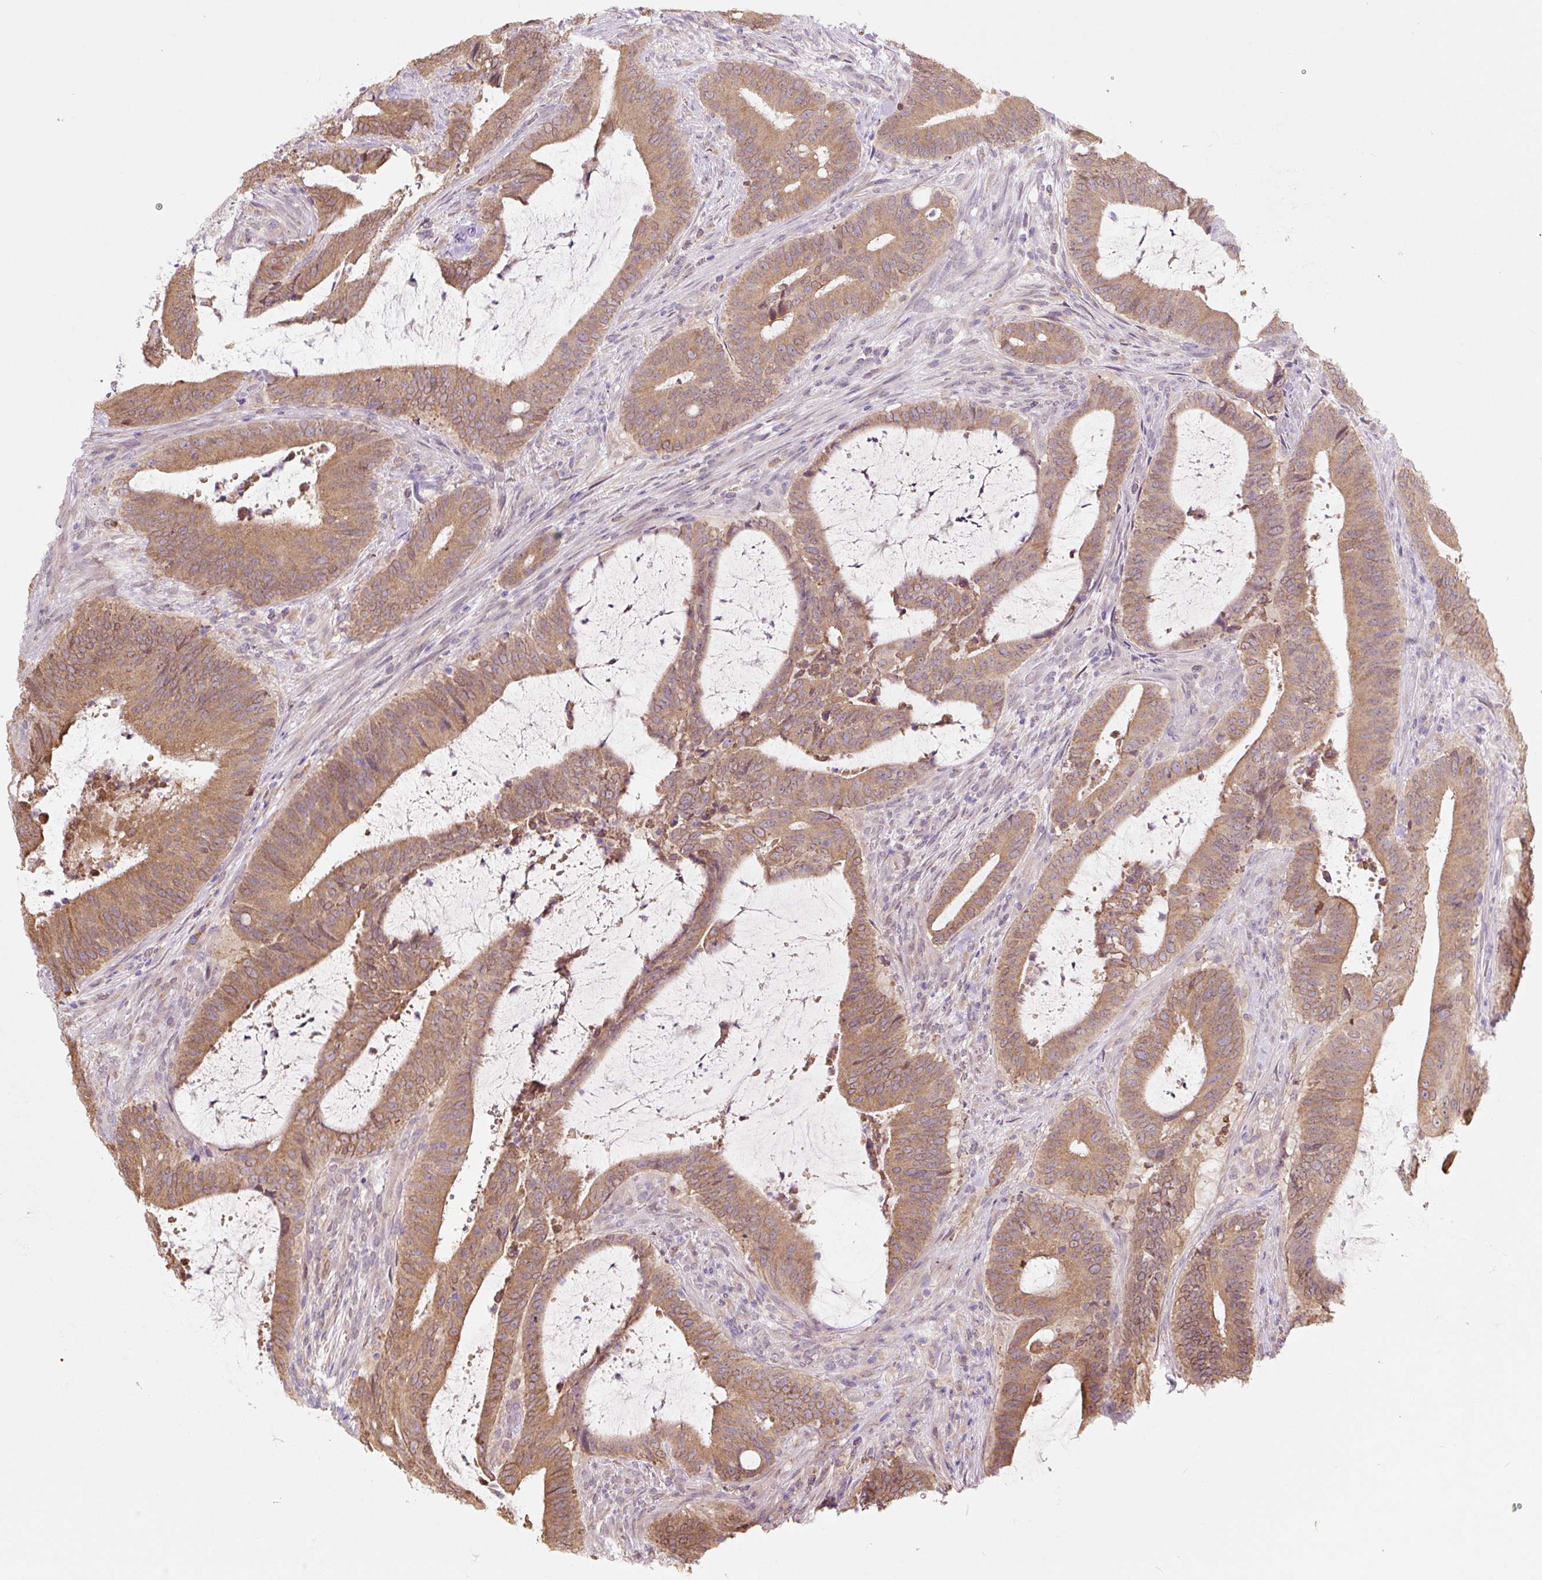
{"staining": {"intensity": "moderate", "quantity": ">75%", "location": "cytoplasmic/membranous"}, "tissue": "colorectal cancer", "cell_type": "Tumor cells", "image_type": "cancer", "snomed": [{"axis": "morphology", "description": "Adenocarcinoma, NOS"}, {"axis": "topography", "description": "Colon"}], "caption": "Moderate cytoplasmic/membranous positivity for a protein is identified in approximately >75% of tumor cells of adenocarcinoma (colorectal) using immunohistochemistry (IHC).", "gene": "ASRGL1", "patient": {"sex": "female", "age": 43}}